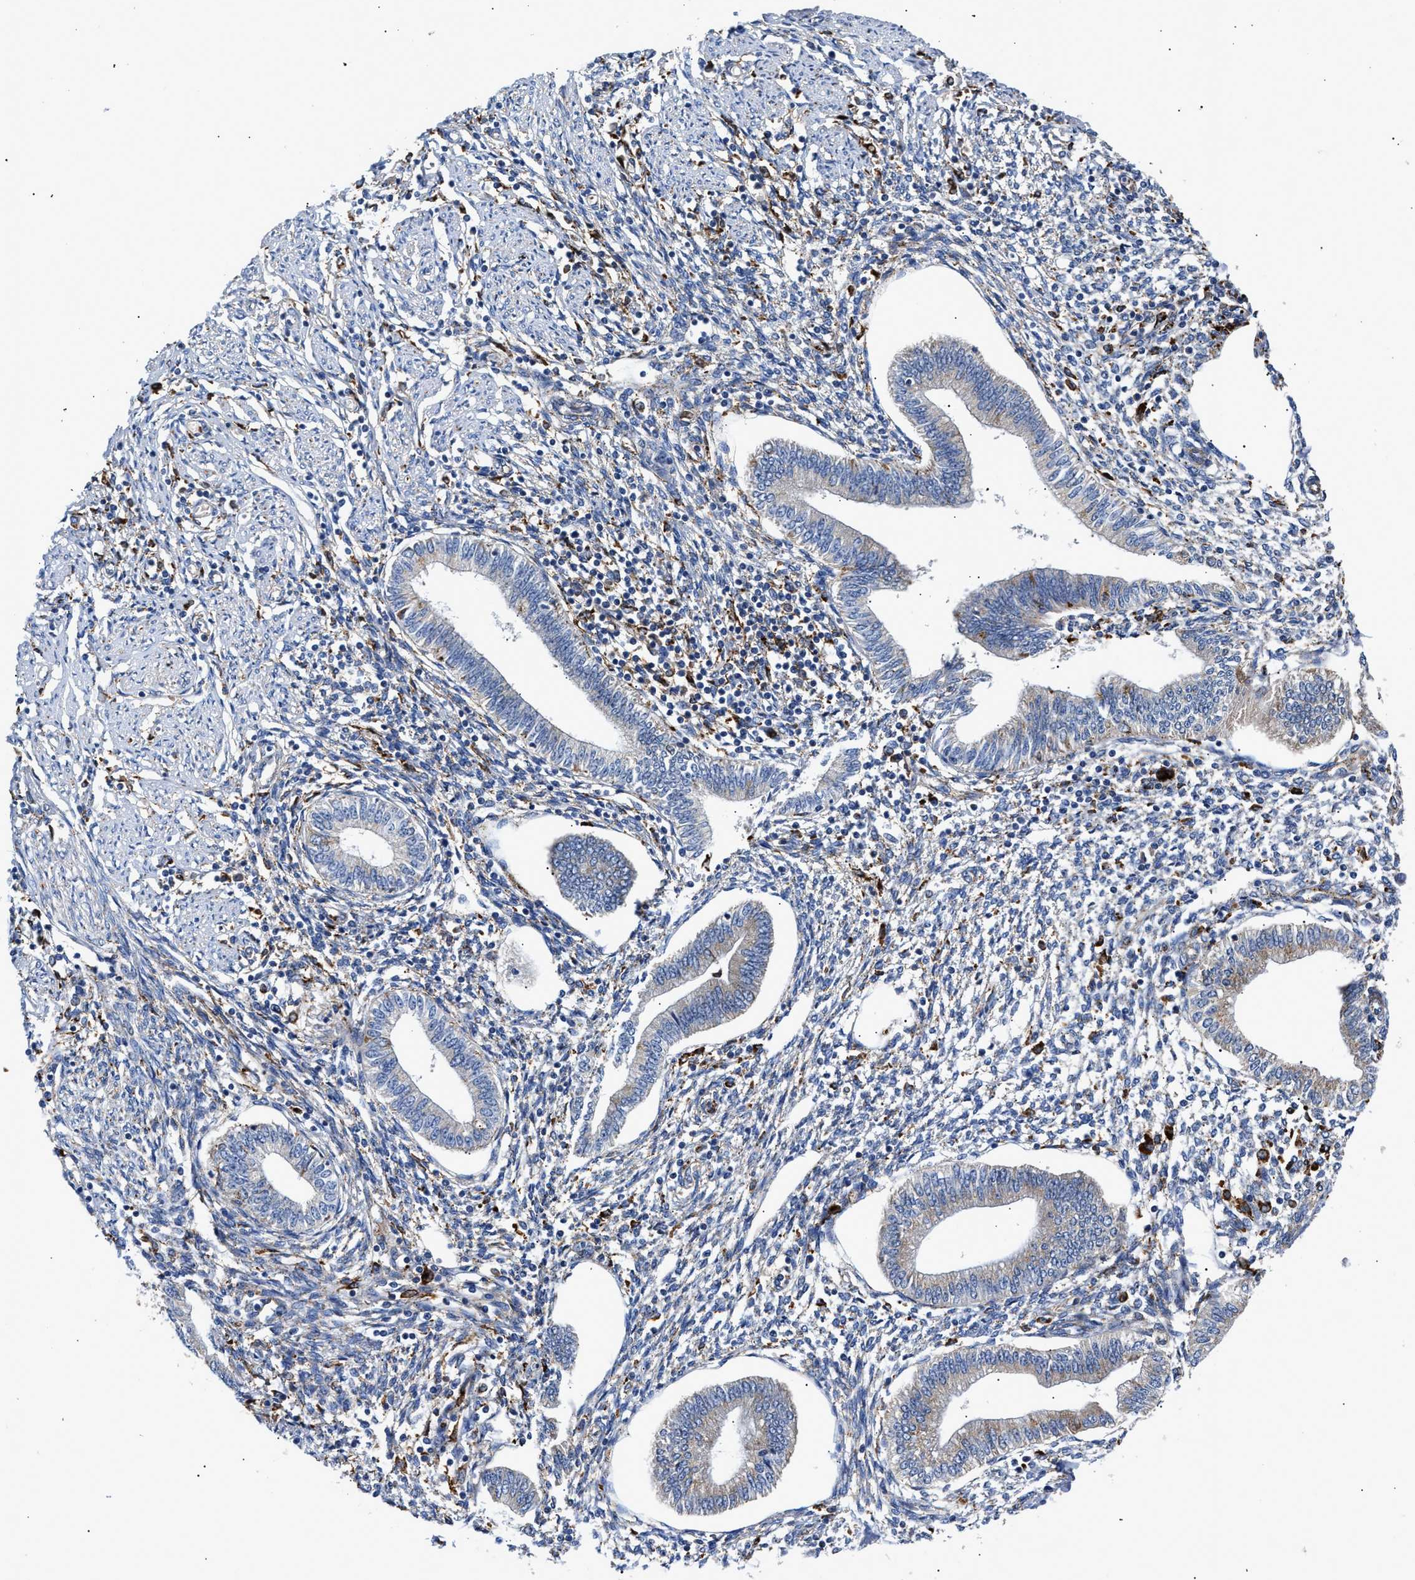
{"staining": {"intensity": "weak", "quantity": "<25%", "location": "cytoplasmic/membranous"}, "tissue": "endometrium", "cell_type": "Cells in endometrial stroma", "image_type": "normal", "snomed": [{"axis": "morphology", "description": "Normal tissue, NOS"}, {"axis": "topography", "description": "Endometrium"}], "caption": "Histopathology image shows no protein positivity in cells in endometrial stroma of normal endometrium. (Brightfield microscopy of DAB (3,3'-diaminobenzidine) IHC at high magnification).", "gene": "CCDC146", "patient": {"sex": "female", "age": 50}}